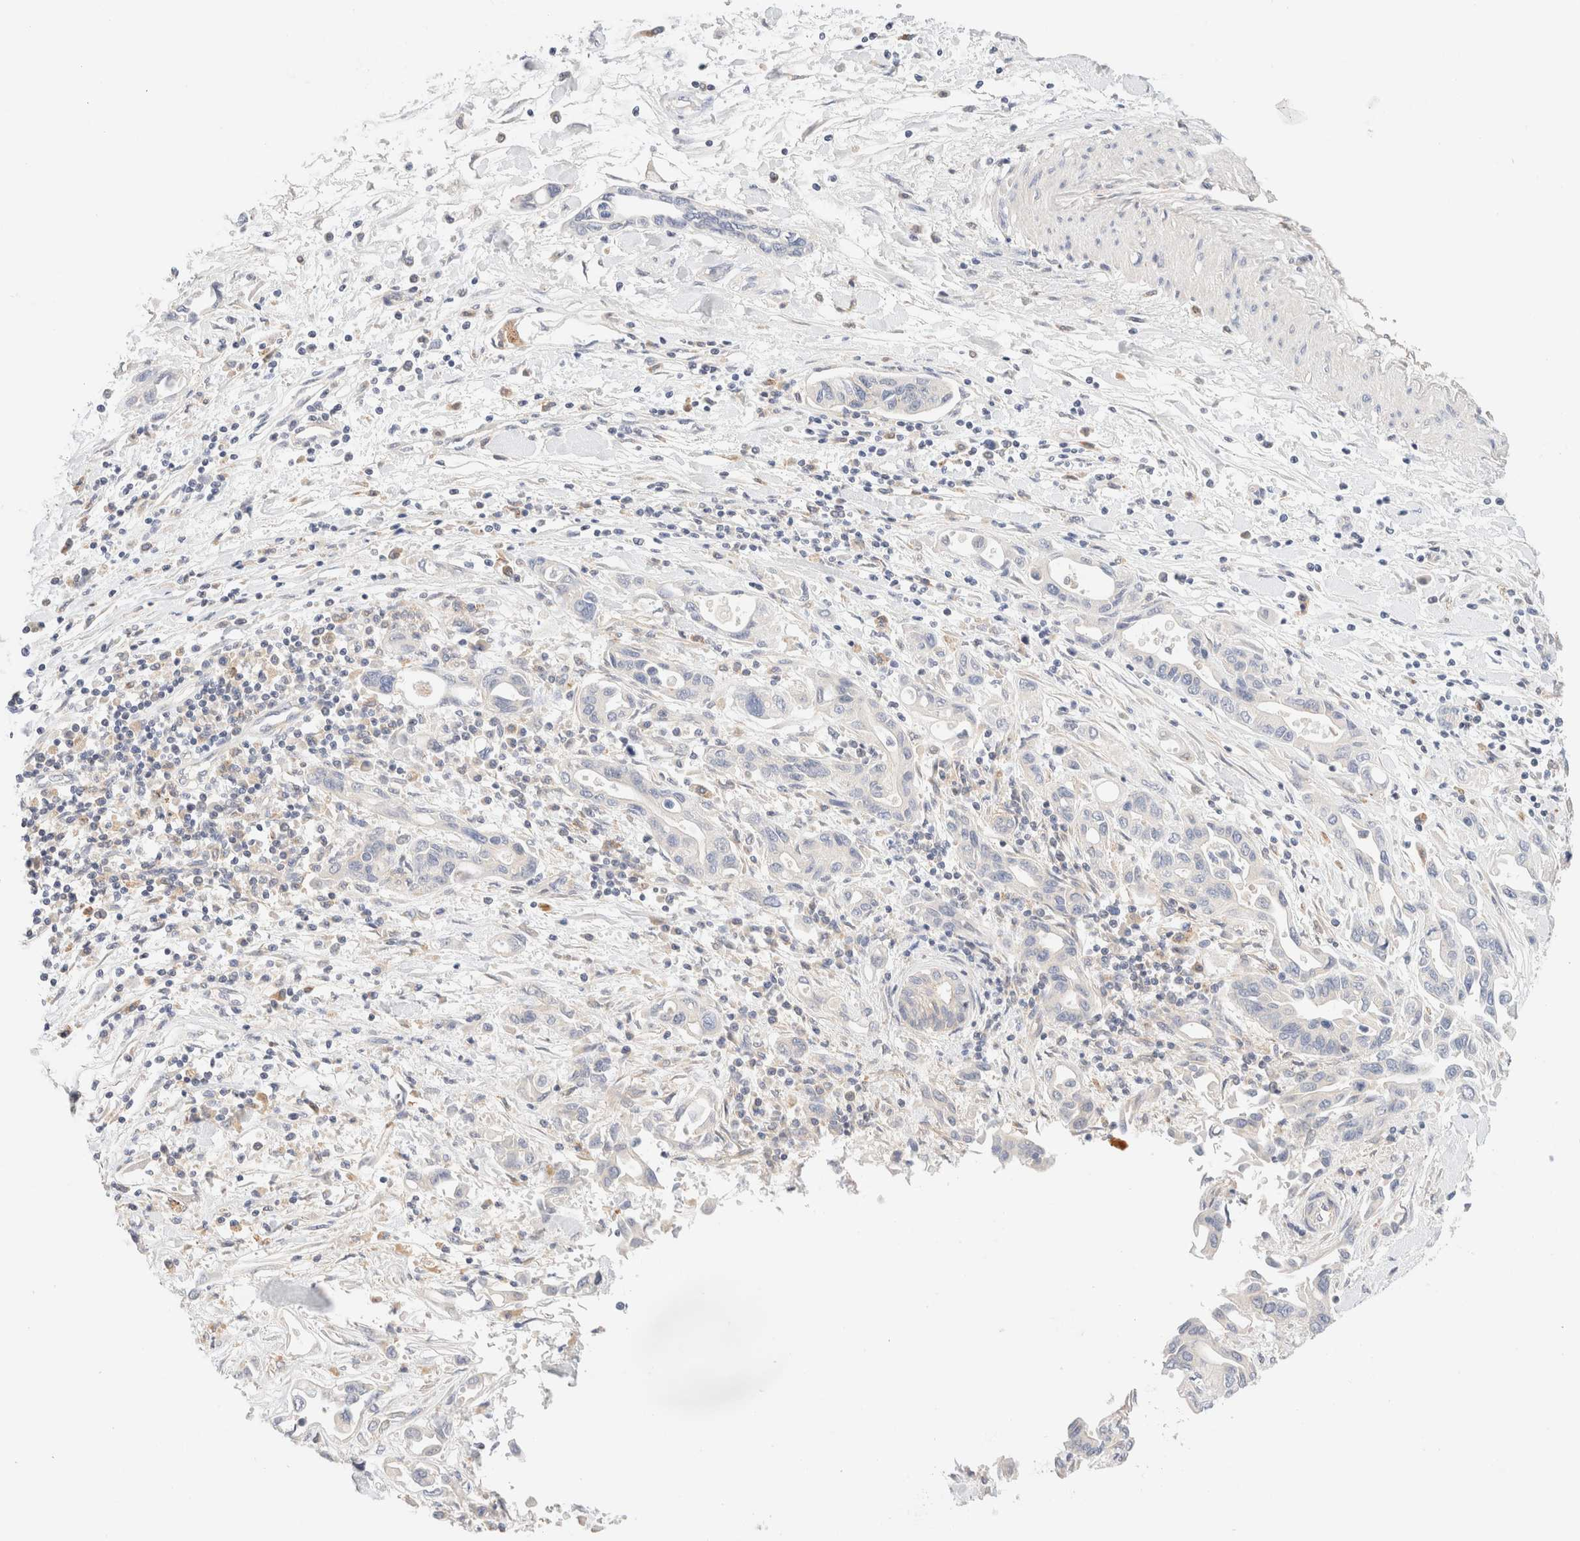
{"staining": {"intensity": "negative", "quantity": "none", "location": "none"}, "tissue": "pancreatic cancer", "cell_type": "Tumor cells", "image_type": "cancer", "snomed": [{"axis": "morphology", "description": "Adenocarcinoma, NOS"}, {"axis": "topography", "description": "Pancreas"}], "caption": "Photomicrograph shows no significant protein expression in tumor cells of pancreatic cancer.", "gene": "SARM1", "patient": {"sex": "female", "age": 57}}